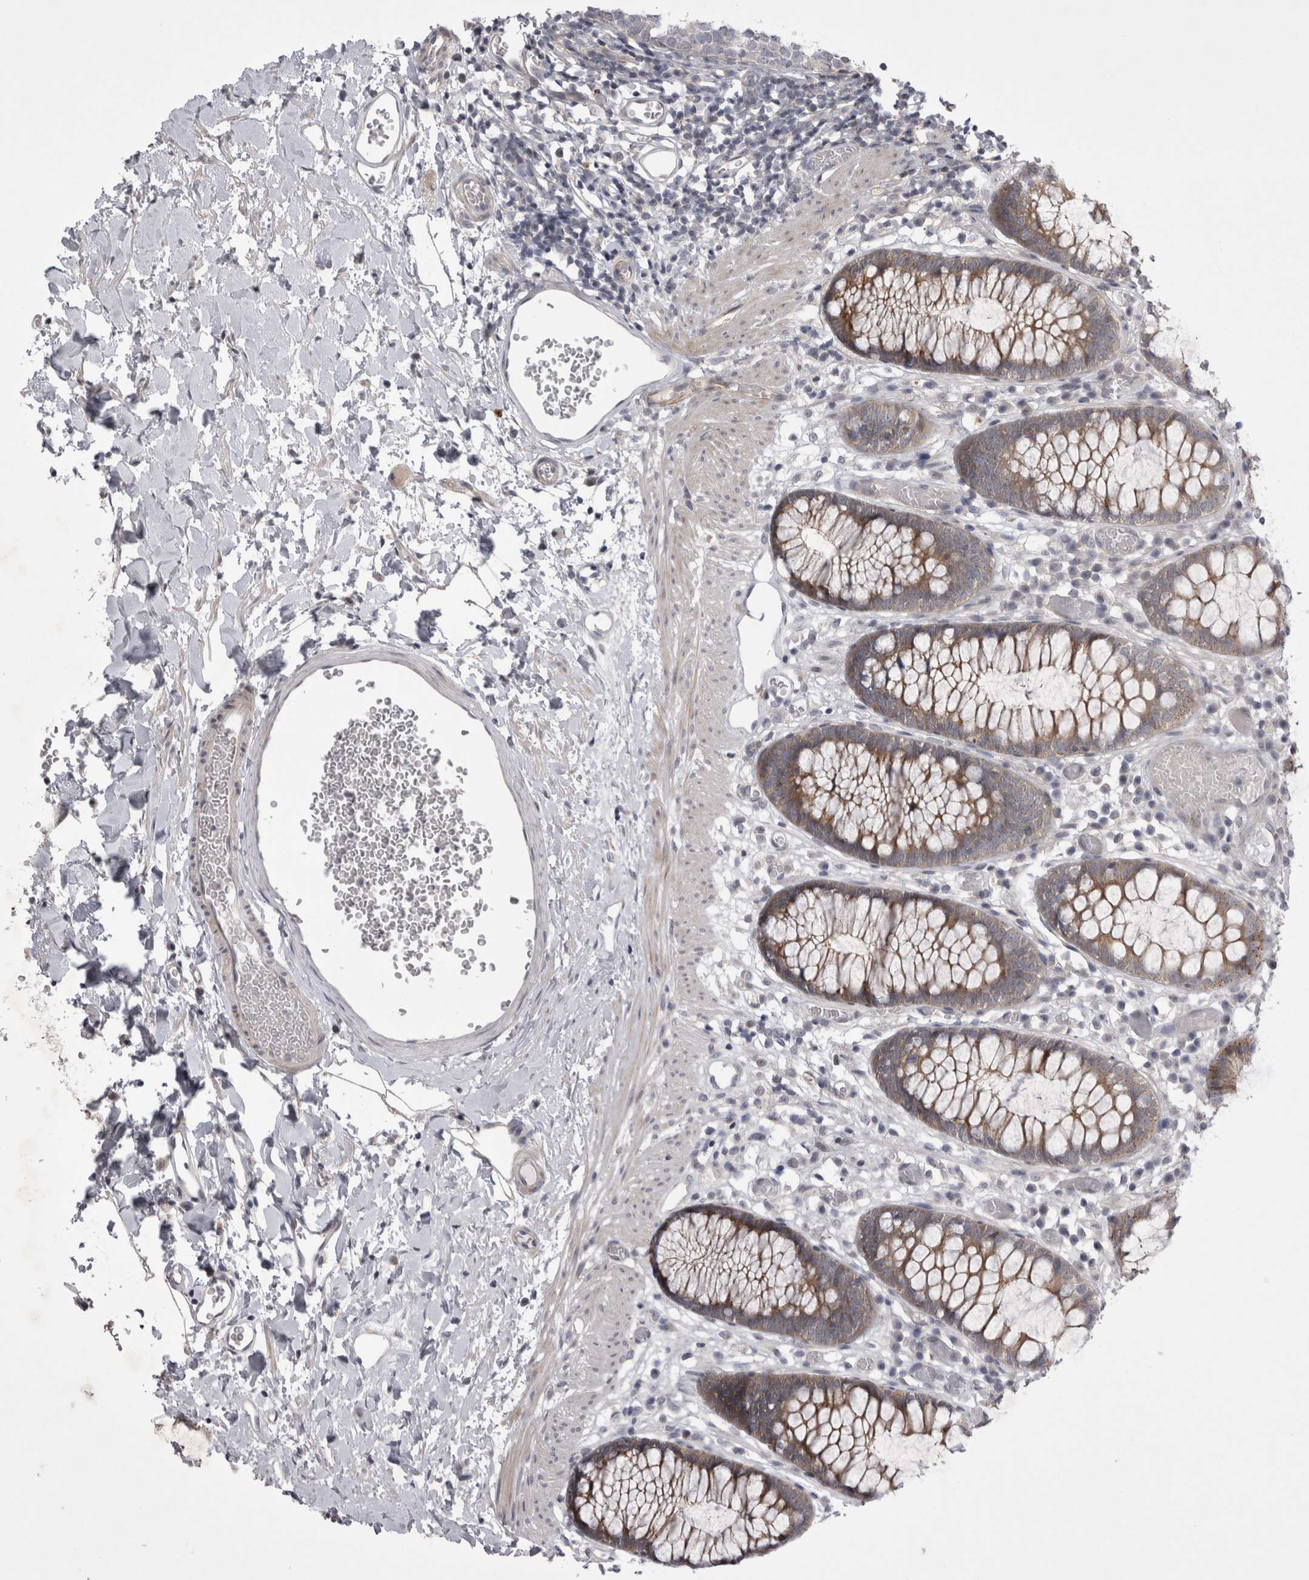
{"staining": {"intensity": "negative", "quantity": "none", "location": "none"}, "tissue": "colon", "cell_type": "Endothelial cells", "image_type": "normal", "snomed": [{"axis": "morphology", "description": "Normal tissue, NOS"}, {"axis": "topography", "description": "Colon"}], "caption": "There is no significant positivity in endothelial cells of colon. (Stains: DAB (3,3'-diaminobenzidine) immunohistochemistry with hematoxylin counter stain, Microscopy: brightfield microscopy at high magnification).", "gene": "NENF", "patient": {"sex": "male", "age": 14}}